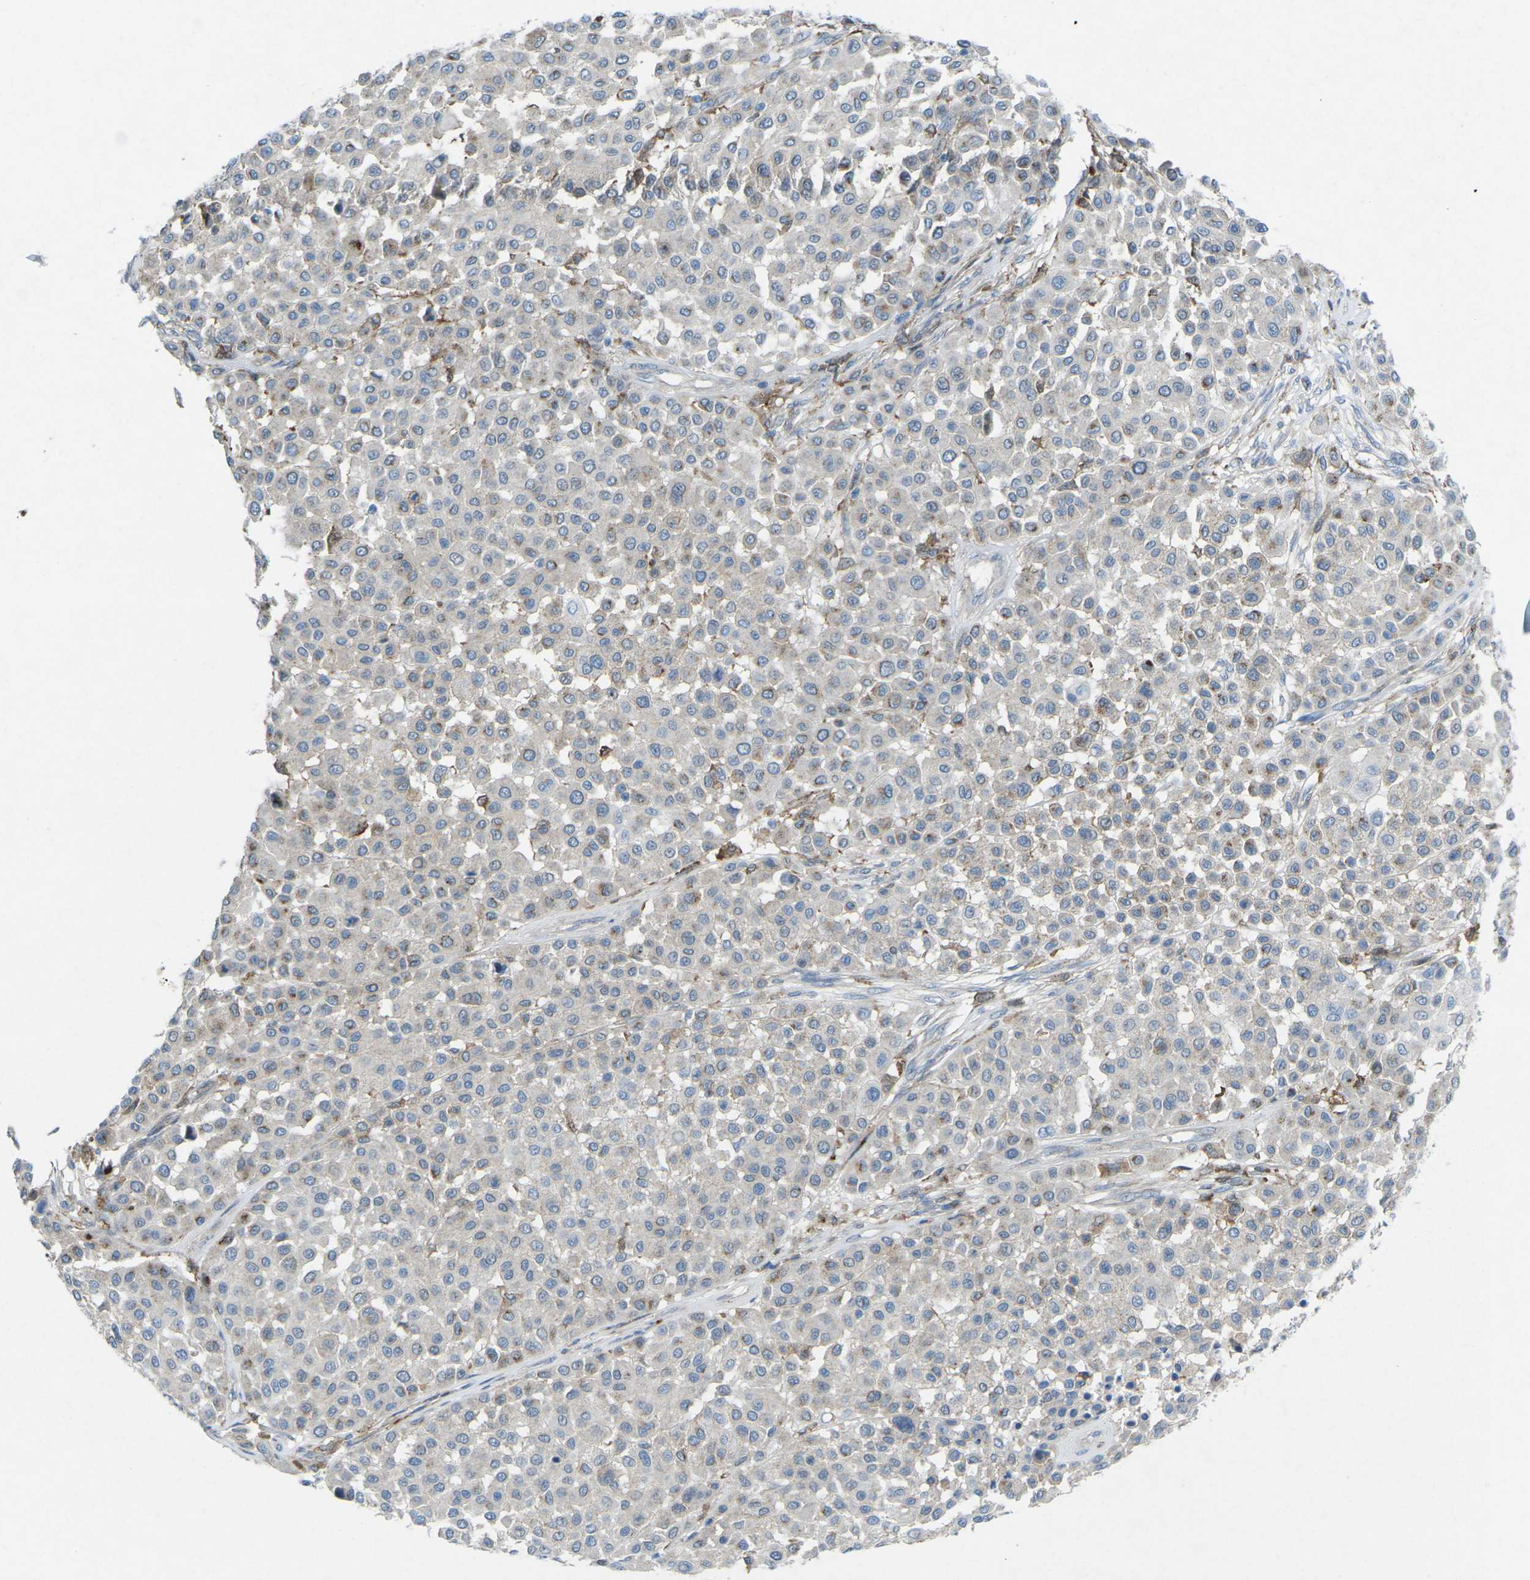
{"staining": {"intensity": "negative", "quantity": "none", "location": "none"}, "tissue": "melanoma", "cell_type": "Tumor cells", "image_type": "cancer", "snomed": [{"axis": "morphology", "description": "Malignant melanoma, Metastatic site"}, {"axis": "topography", "description": "Soft tissue"}], "caption": "An image of human melanoma is negative for staining in tumor cells. Brightfield microscopy of immunohistochemistry stained with DAB (brown) and hematoxylin (blue), captured at high magnification.", "gene": "STK11", "patient": {"sex": "male", "age": 41}}